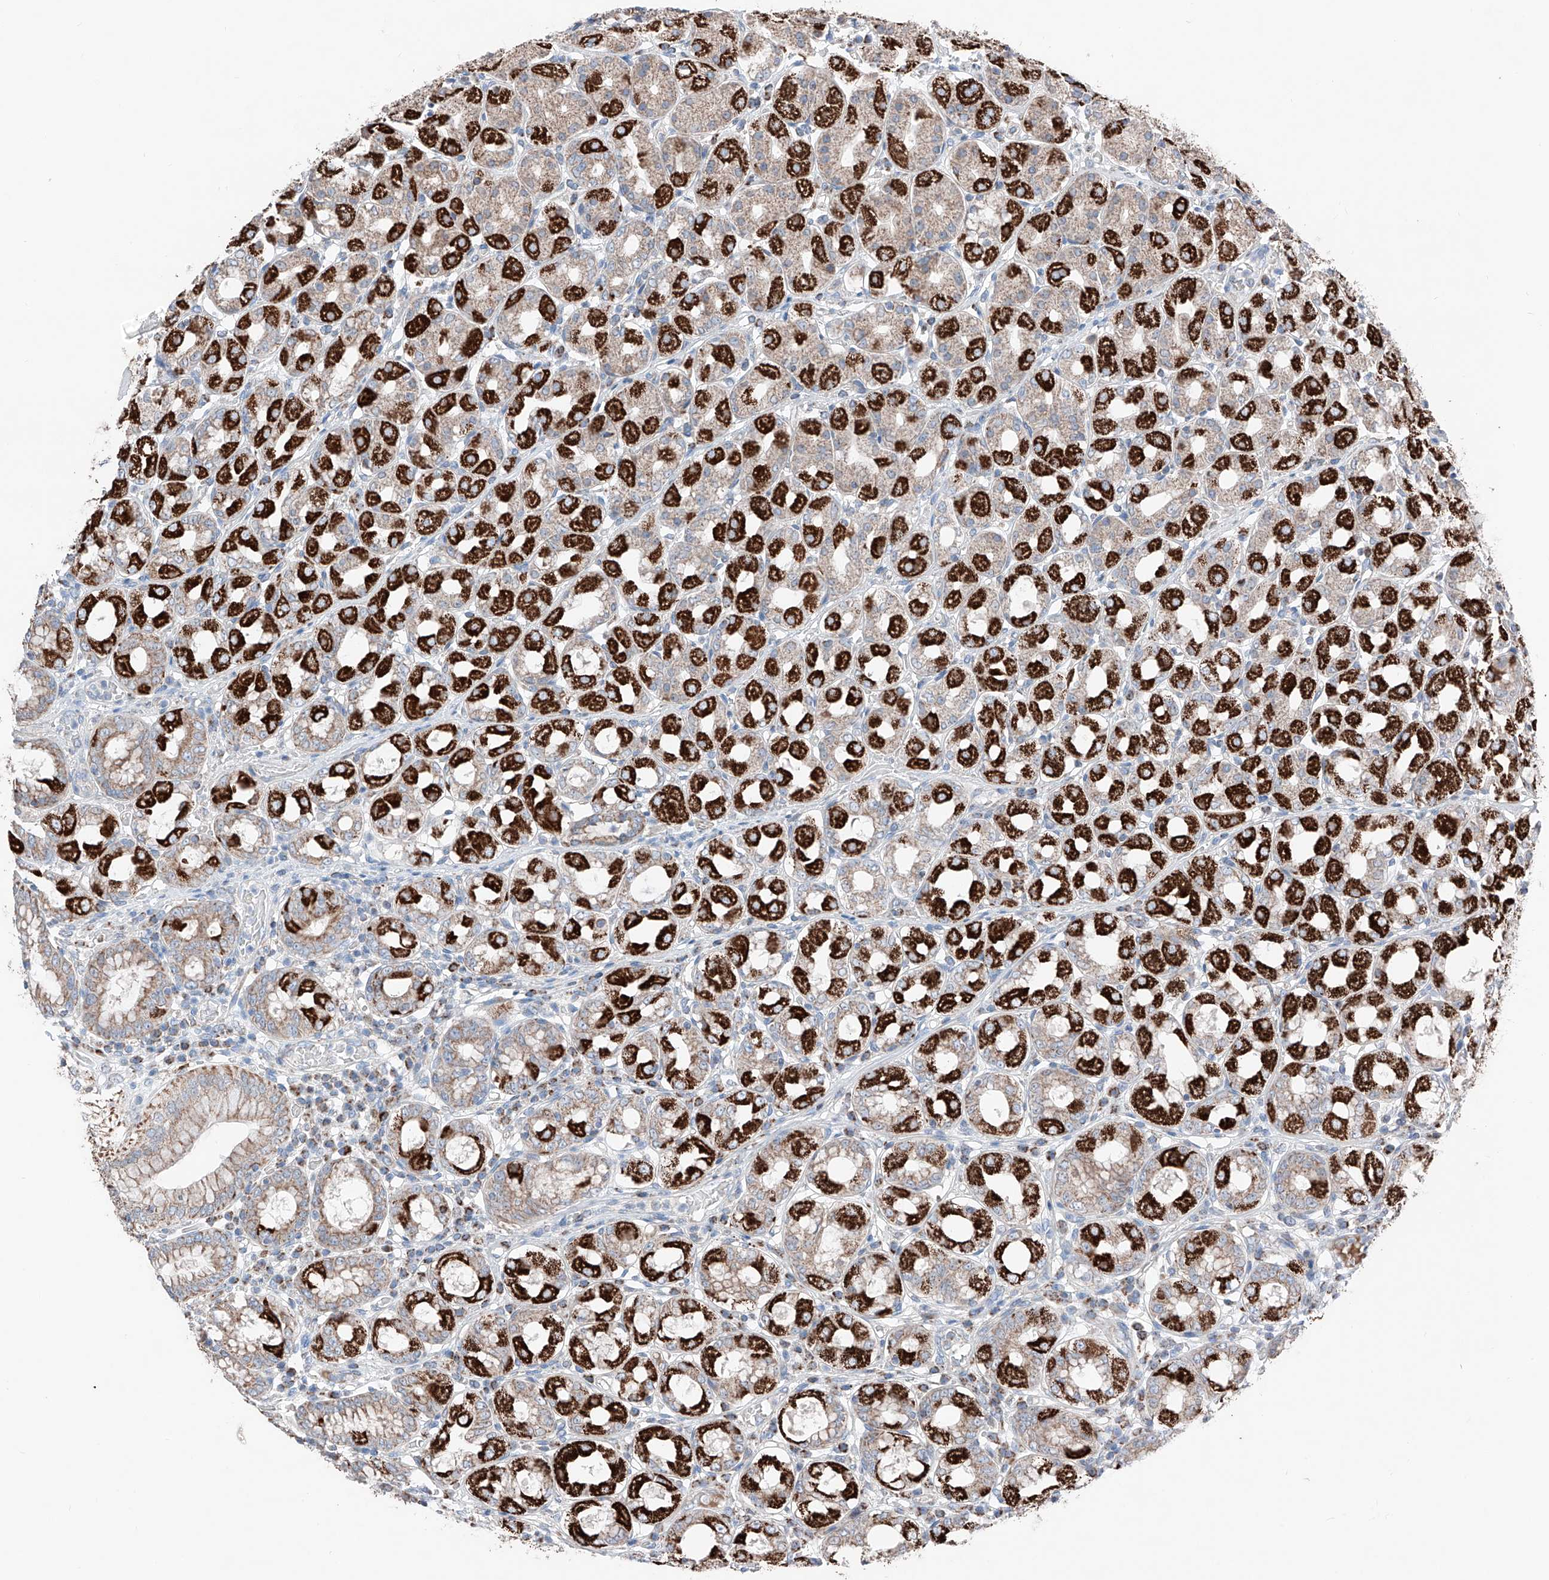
{"staining": {"intensity": "strong", "quantity": "25%-75%", "location": "cytoplasmic/membranous"}, "tissue": "stomach", "cell_type": "Glandular cells", "image_type": "normal", "snomed": [{"axis": "morphology", "description": "Normal tissue, NOS"}, {"axis": "topography", "description": "Stomach"}, {"axis": "topography", "description": "Stomach, lower"}], "caption": "Protein staining of unremarkable stomach demonstrates strong cytoplasmic/membranous staining in approximately 25%-75% of glandular cells.", "gene": "MRAP", "patient": {"sex": "female", "age": 56}}